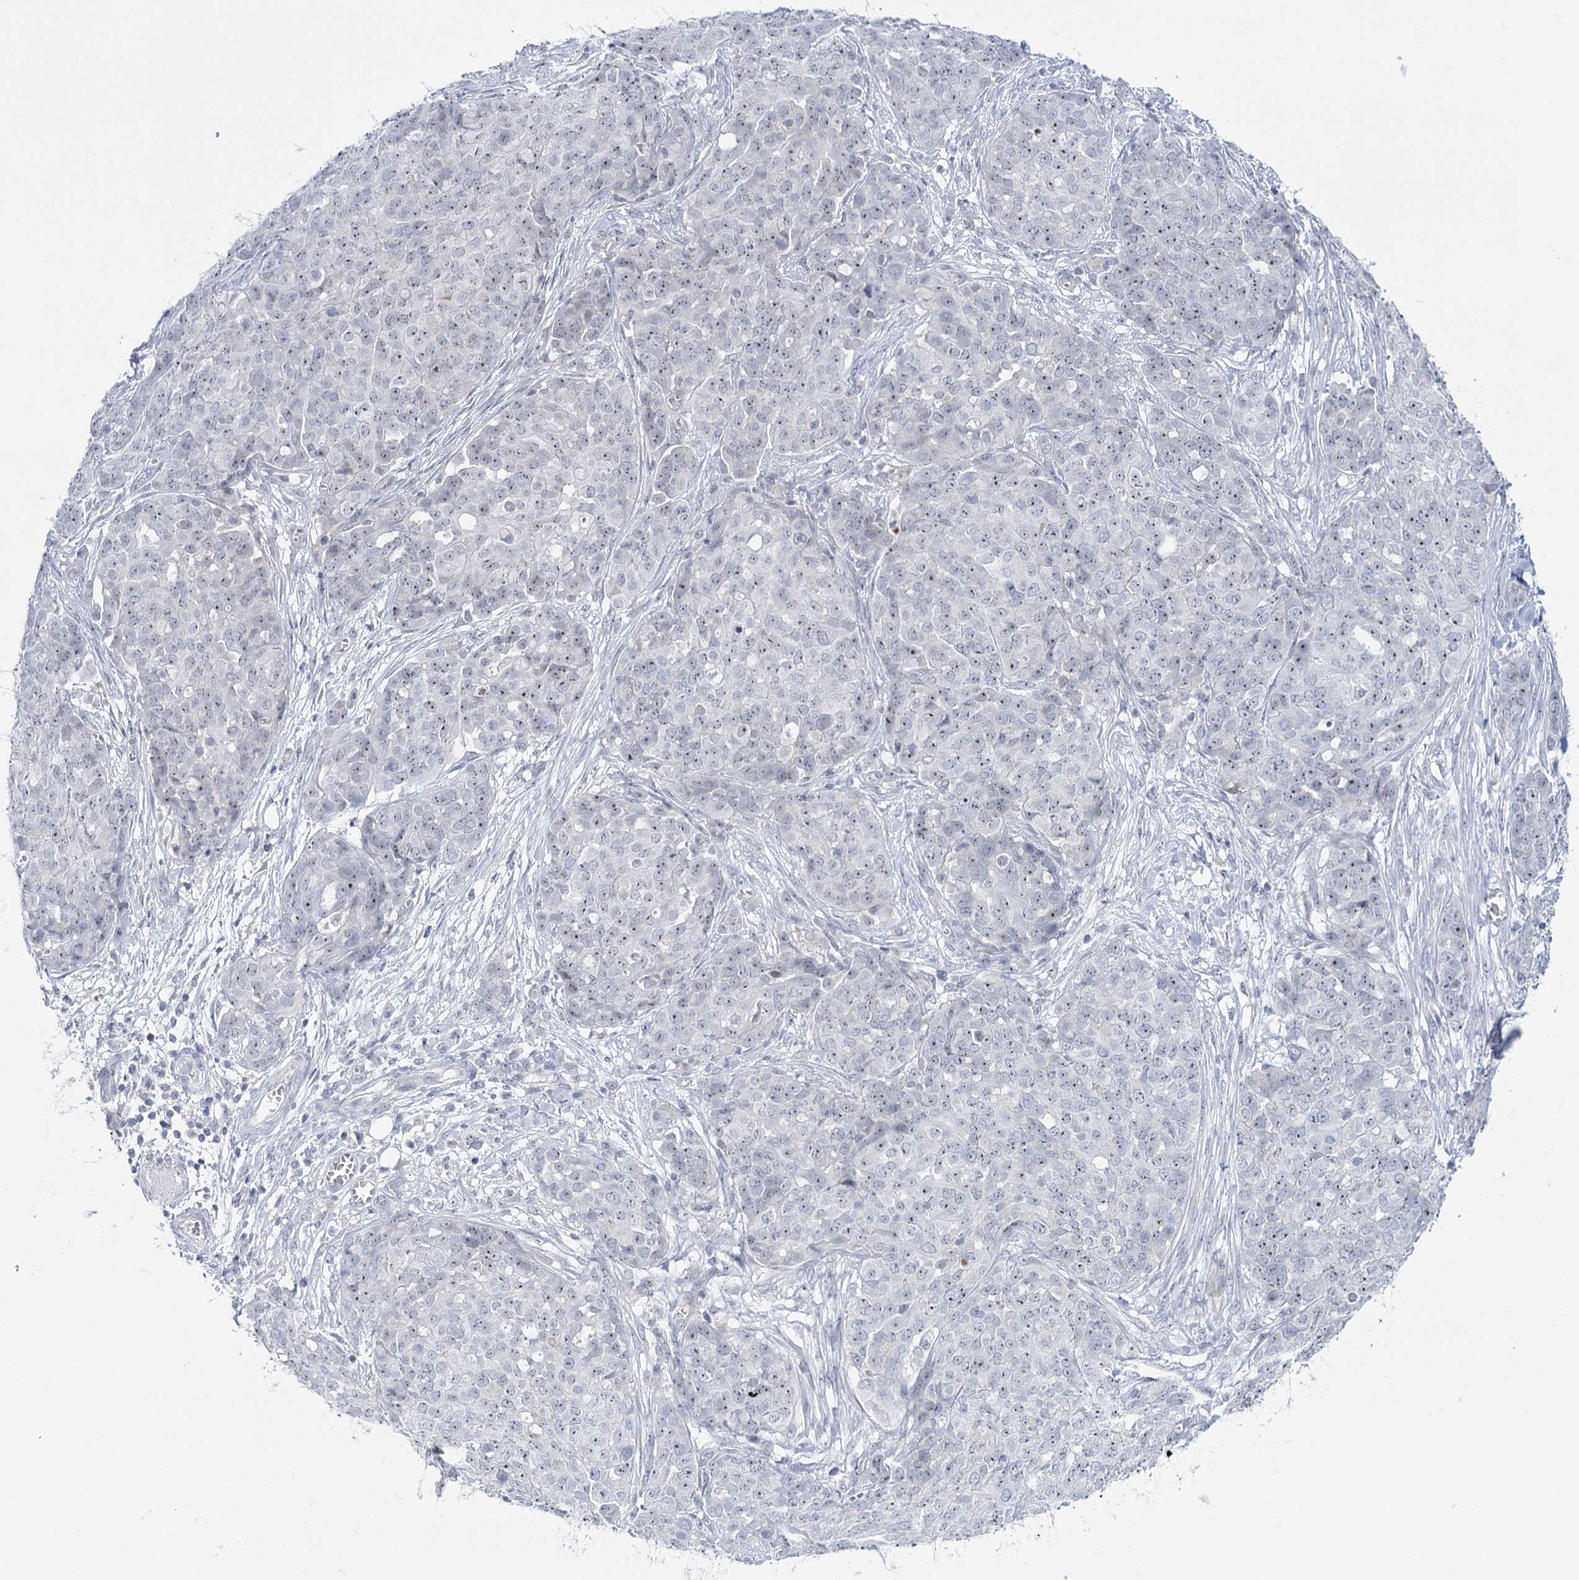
{"staining": {"intensity": "weak", "quantity": ">75%", "location": "nuclear"}, "tissue": "ovarian cancer", "cell_type": "Tumor cells", "image_type": "cancer", "snomed": [{"axis": "morphology", "description": "Cystadenocarcinoma, serous, NOS"}, {"axis": "topography", "description": "Soft tissue"}, {"axis": "topography", "description": "Ovary"}], "caption": "Immunohistochemical staining of human serous cystadenocarcinoma (ovarian) reveals weak nuclear protein positivity in approximately >75% of tumor cells. The staining was performed using DAB (3,3'-diaminobenzidine) to visualize the protein expression in brown, while the nuclei were stained in blue with hematoxylin (Magnification: 20x).", "gene": "STEEP1", "patient": {"sex": "female", "age": 57}}